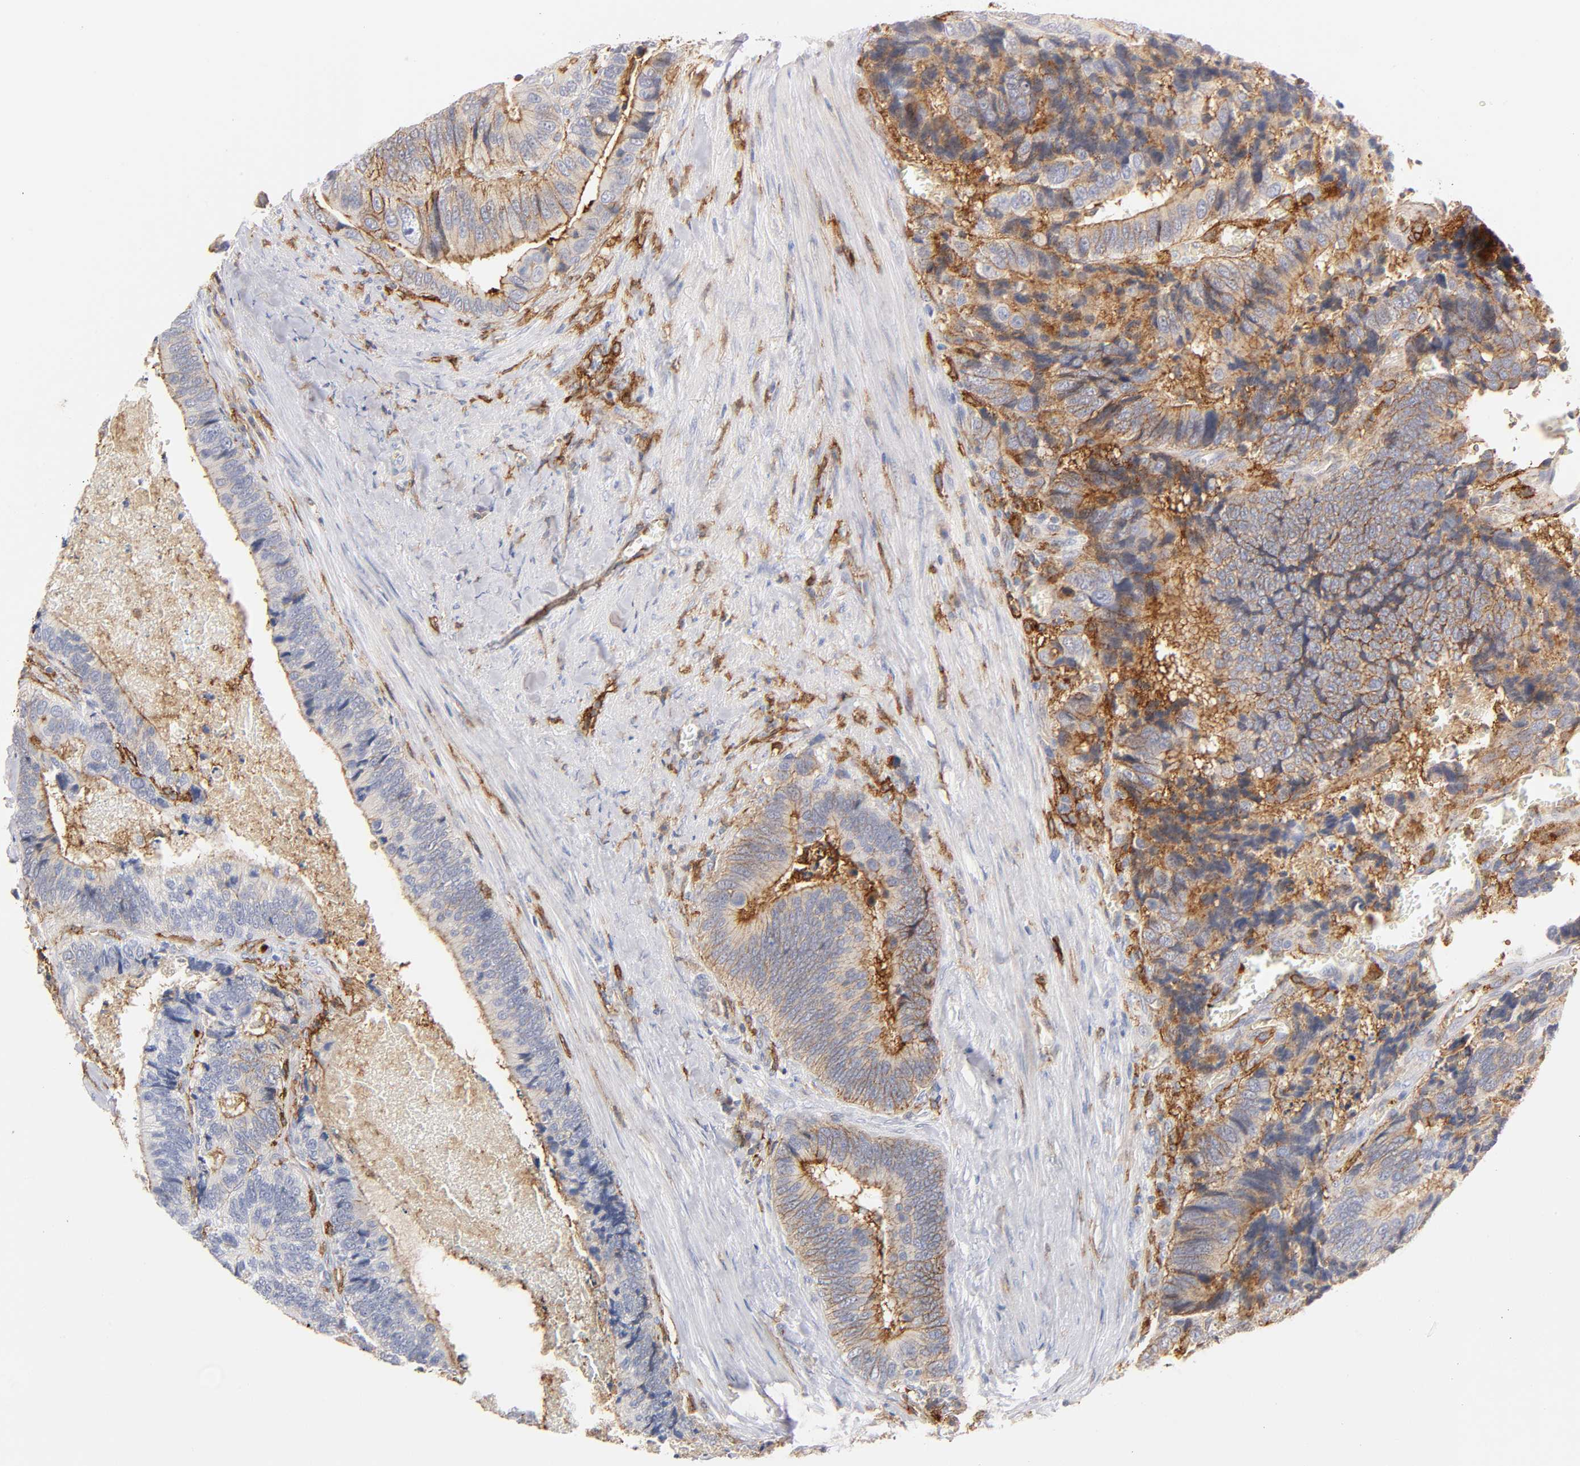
{"staining": {"intensity": "negative", "quantity": "none", "location": "none"}, "tissue": "colorectal cancer", "cell_type": "Tumor cells", "image_type": "cancer", "snomed": [{"axis": "morphology", "description": "Adenocarcinoma, NOS"}, {"axis": "topography", "description": "Colon"}], "caption": "Protein analysis of adenocarcinoma (colorectal) shows no significant expression in tumor cells.", "gene": "LYN", "patient": {"sex": "male", "age": 72}}